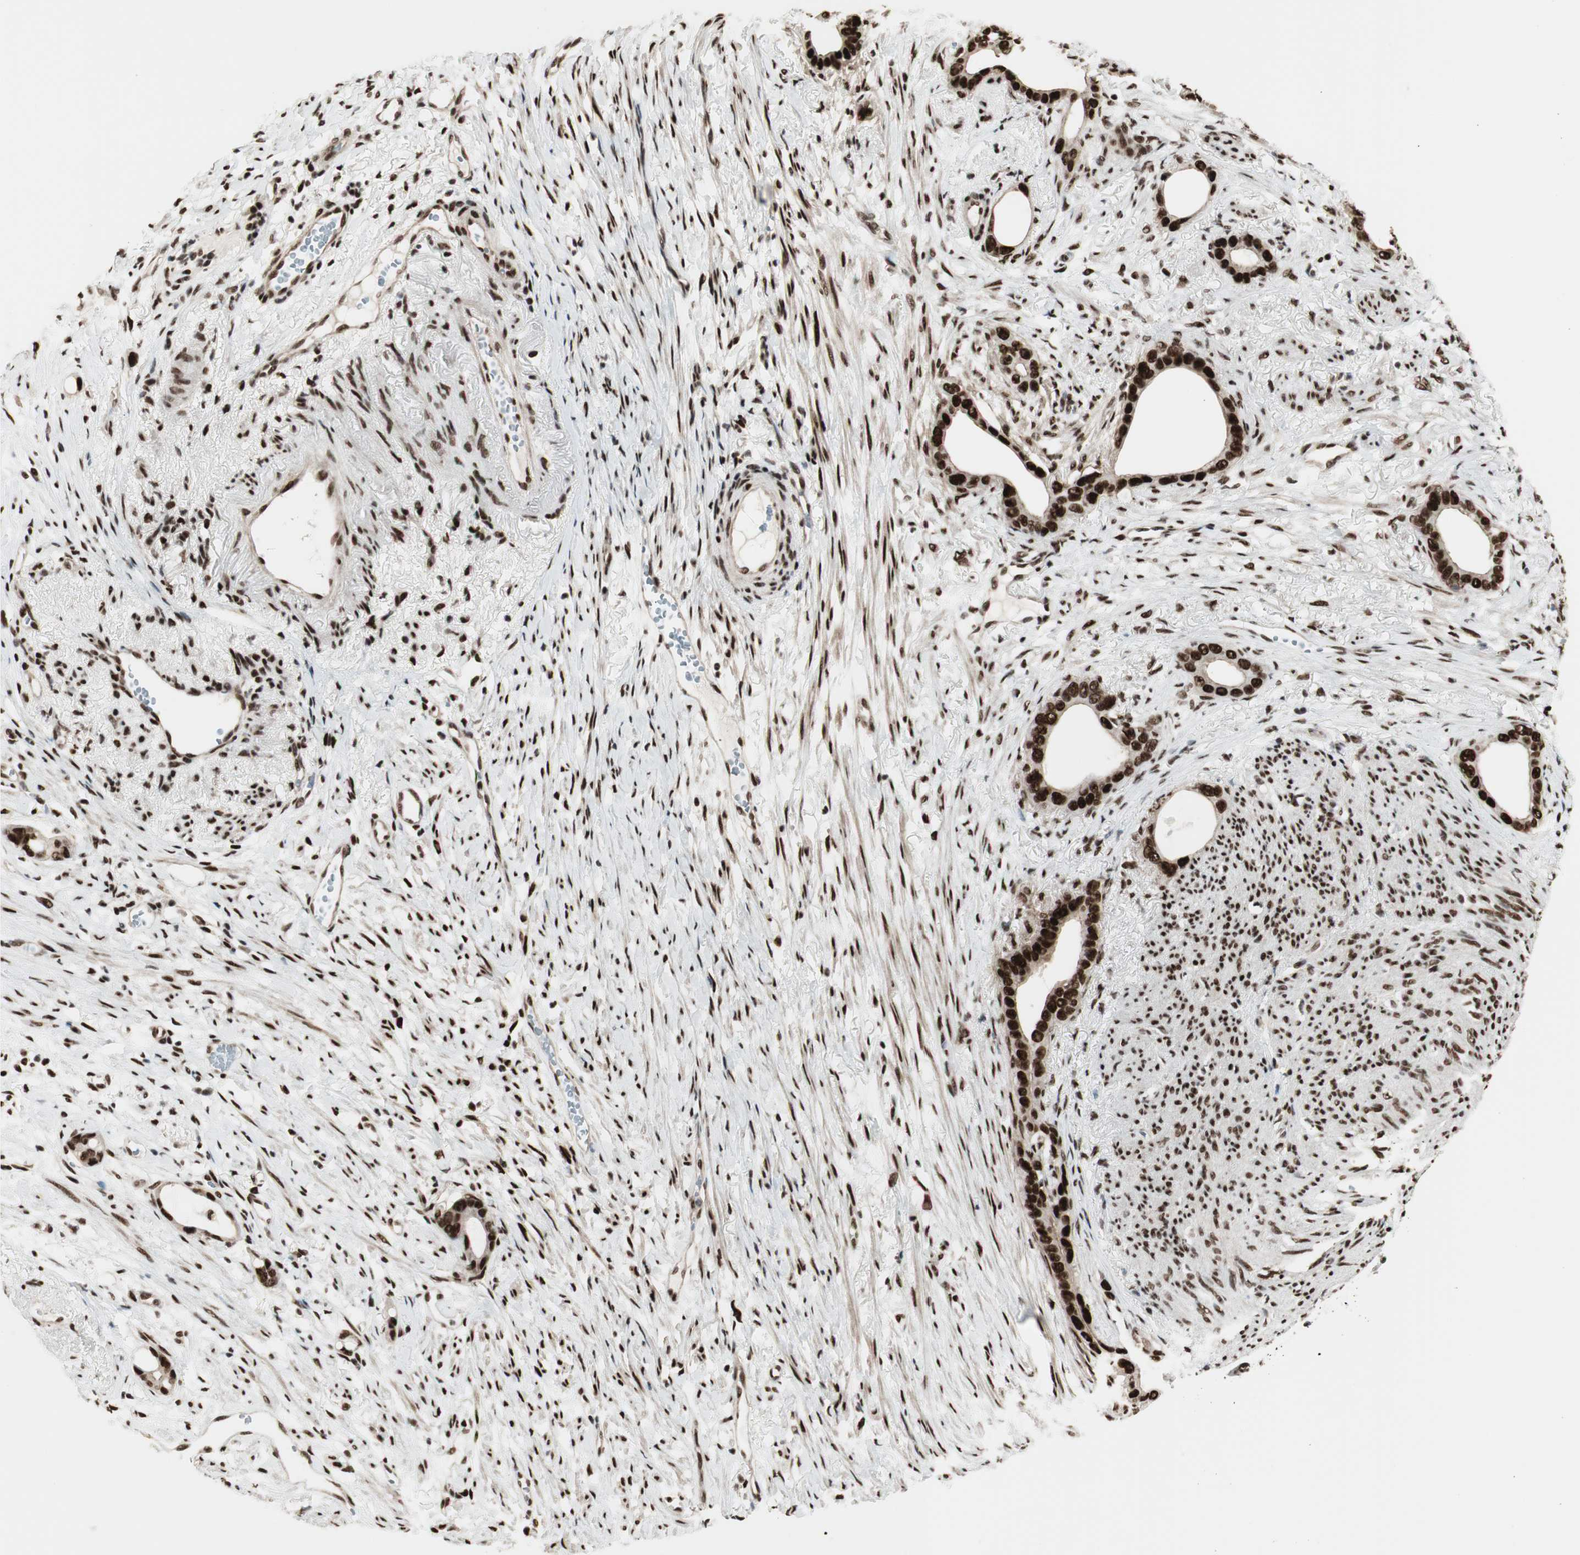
{"staining": {"intensity": "strong", "quantity": ">75%", "location": "nuclear"}, "tissue": "stomach cancer", "cell_type": "Tumor cells", "image_type": "cancer", "snomed": [{"axis": "morphology", "description": "Adenocarcinoma, NOS"}, {"axis": "topography", "description": "Stomach"}], "caption": "Protein expression analysis of human adenocarcinoma (stomach) reveals strong nuclear expression in approximately >75% of tumor cells.", "gene": "HEXIM1", "patient": {"sex": "female", "age": 75}}